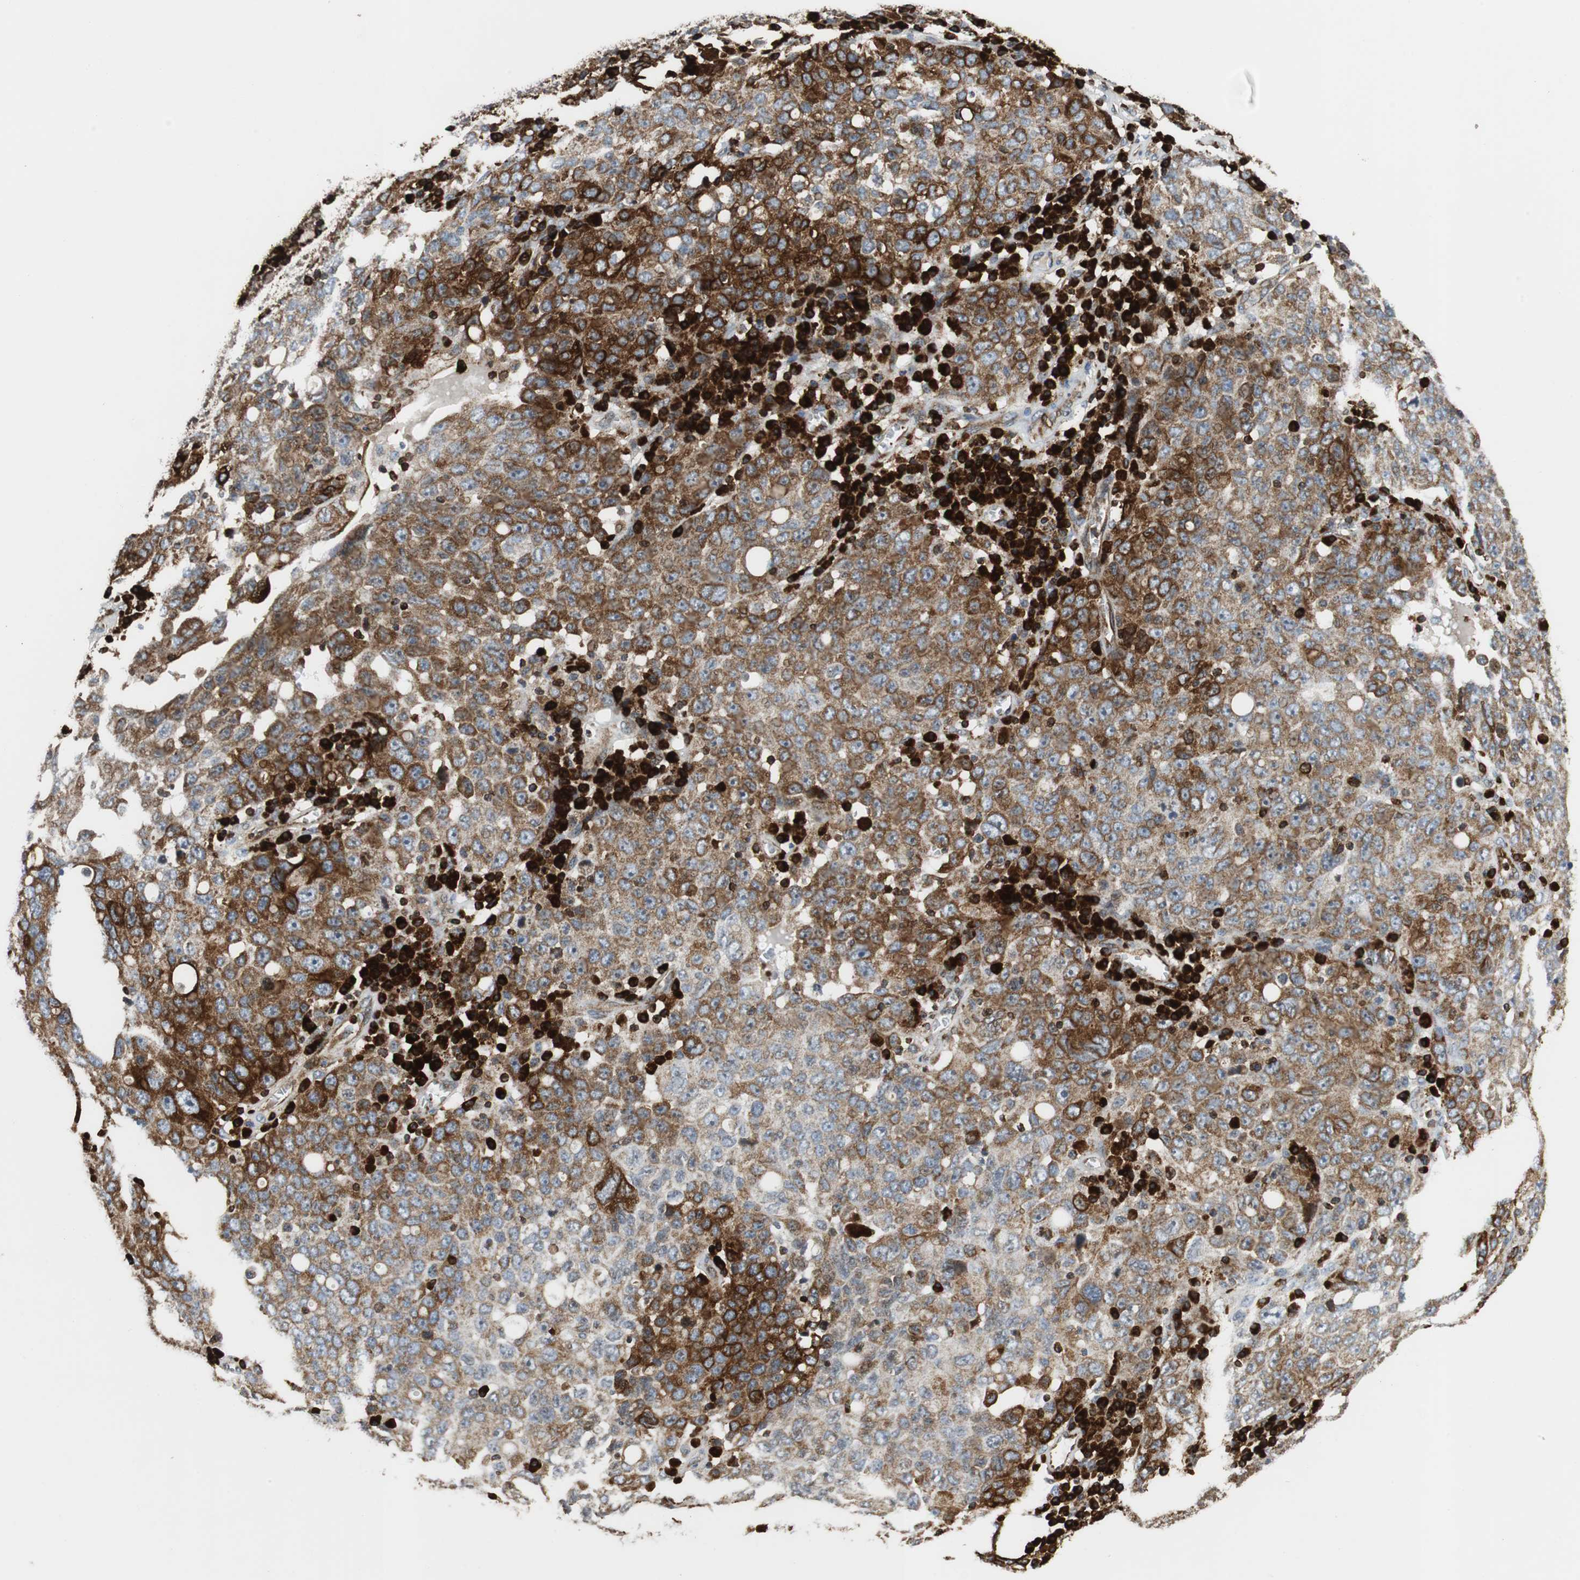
{"staining": {"intensity": "moderate", "quantity": "25%-75%", "location": "cytoplasmic/membranous"}, "tissue": "ovarian cancer", "cell_type": "Tumor cells", "image_type": "cancer", "snomed": [{"axis": "morphology", "description": "Carcinoma, endometroid"}, {"axis": "topography", "description": "Ovary"}], "caption": "Protein staining of ovarian endometroid carcinoma tissue demonstrates moderate cytoplasmic/membranous positivity in about 25%-75% of tumor cells.", "gene": "TUBA4A", "patient": {"sex": "female", "age": 62}}